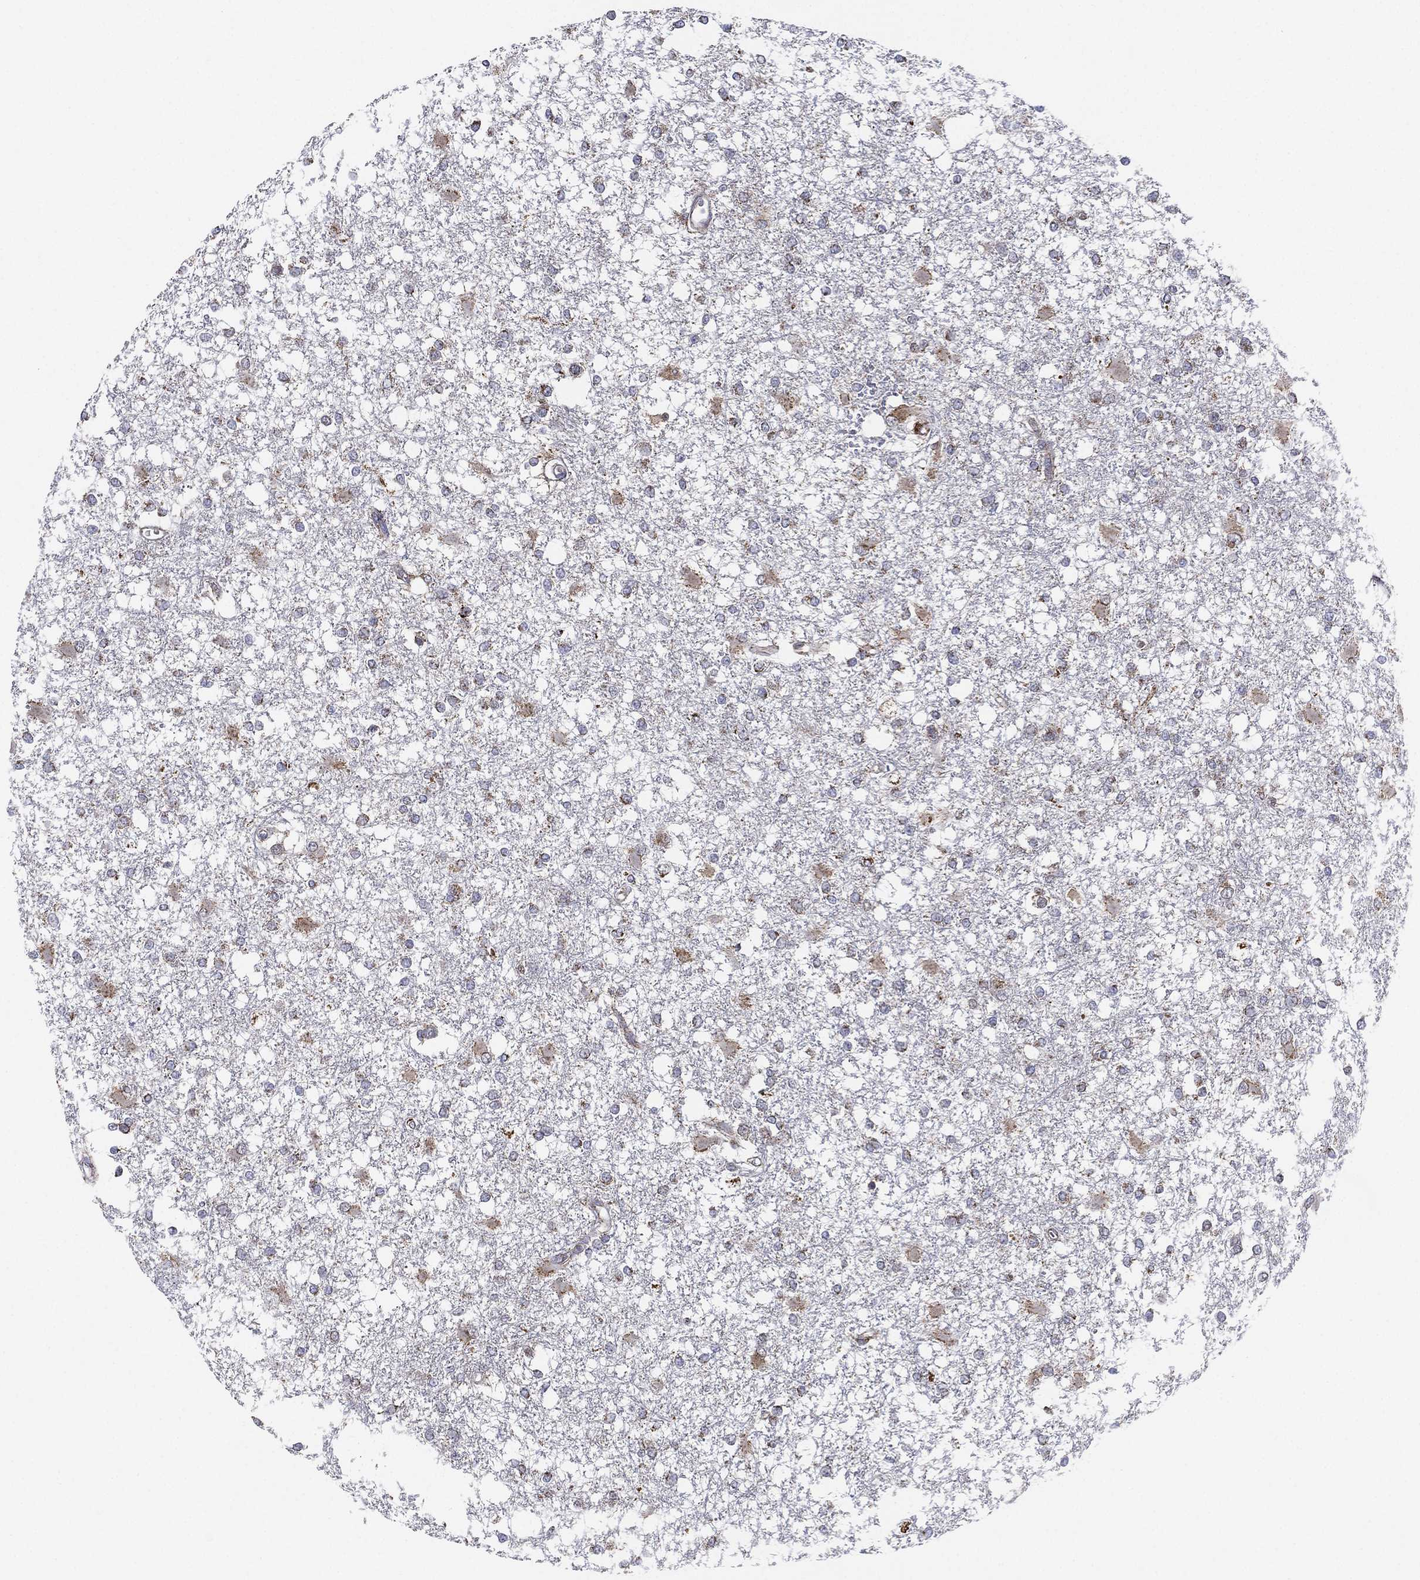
{"staining": {"intensity": "weak", "quantity": "<25%", "location": "cytoplasmic/membranous"}, "tissue": "glioma", "cell_type": "Tumor cells", "image_type": "cancer", "snomed": [{"axis": "morphology", "description": "Glioma, malignant, High grade"}, {"axis": "topography", "description": "Cerebral cortex"}], "caption": "There is no significant expression in tumor cells of malignant glioma (high-grade).", "gene": "PSMG4", "patient": {"sex": "male", "age": 79}}